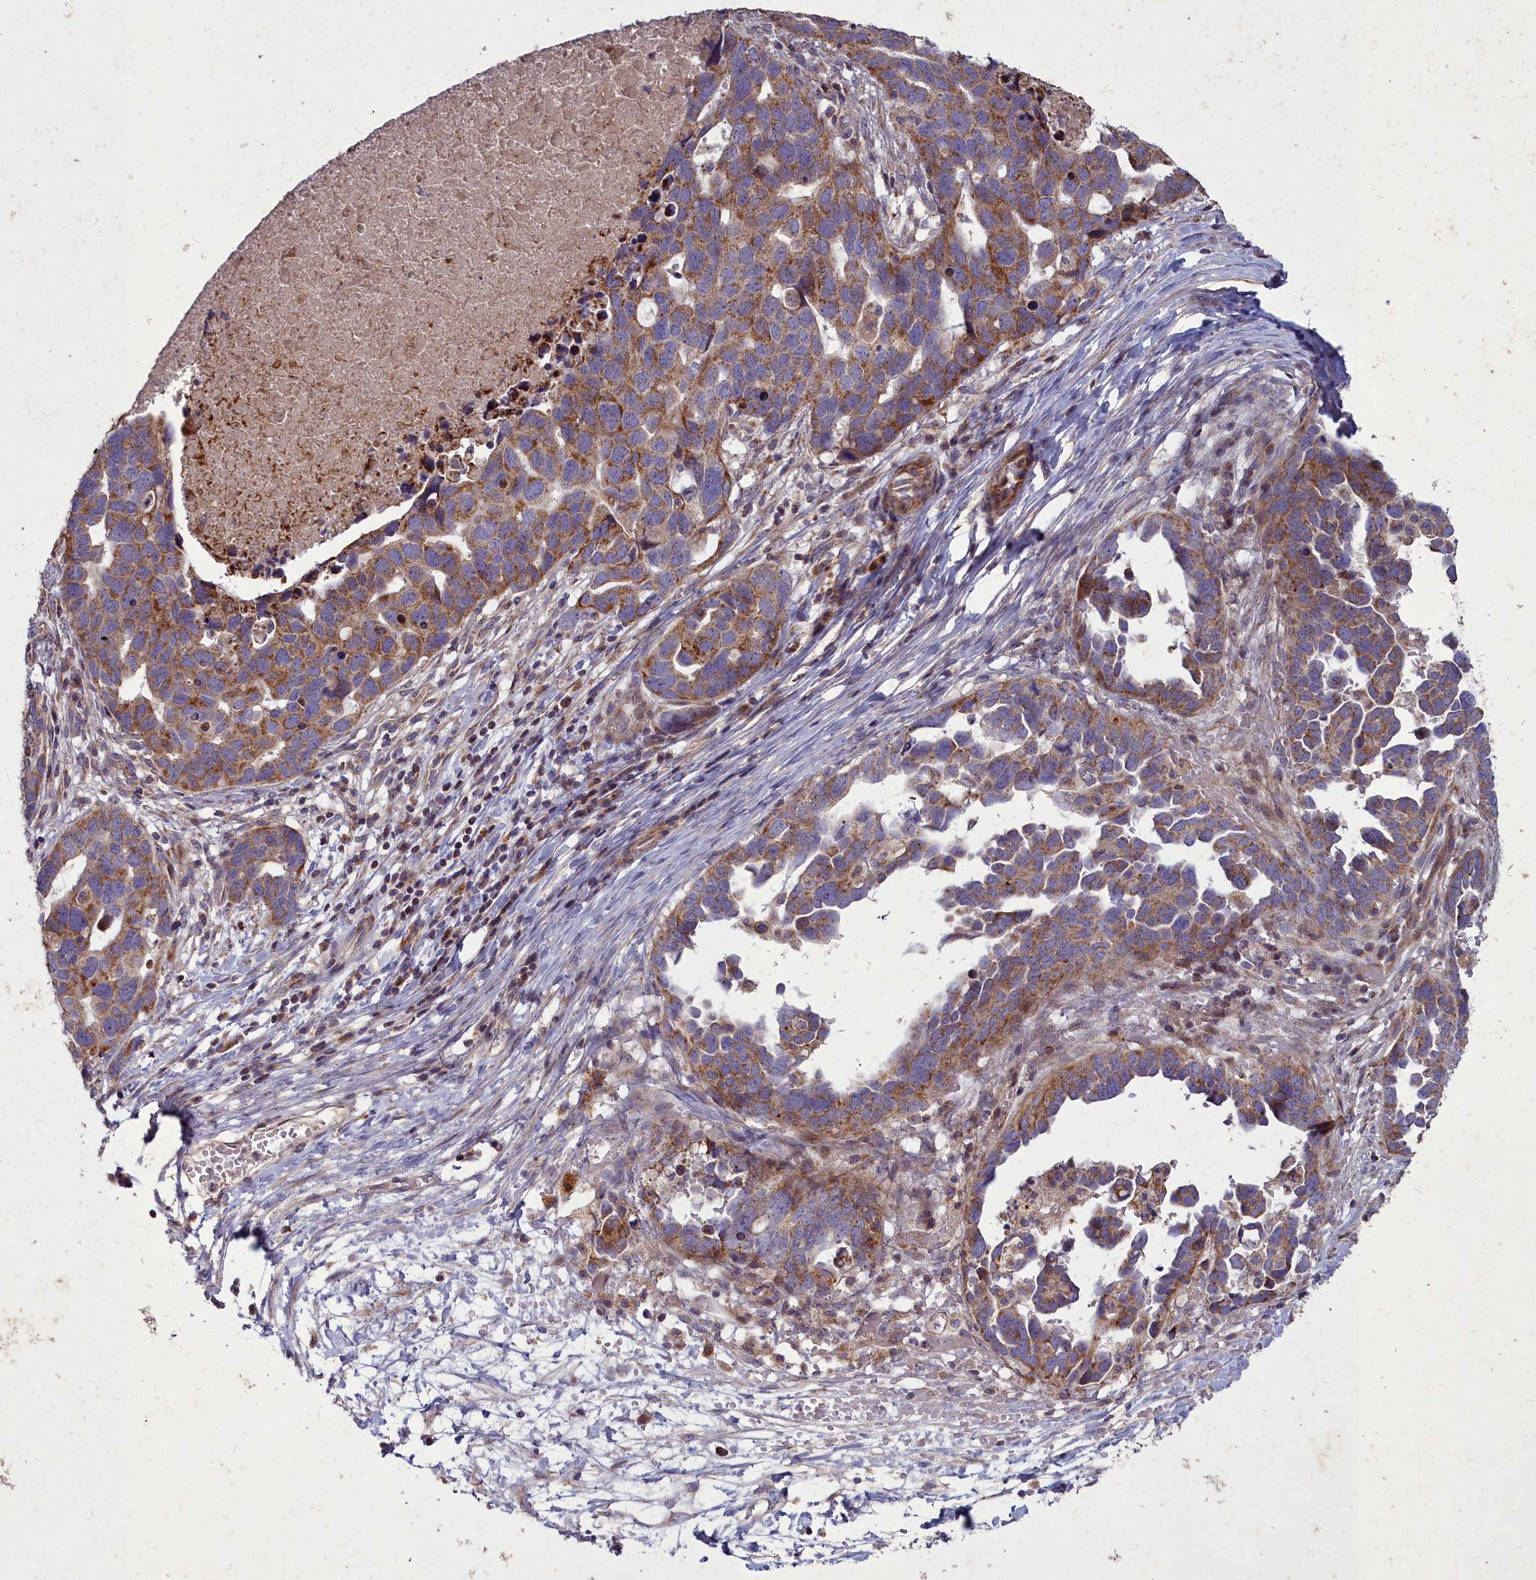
{"staining": {"intensity": "moderate", "quantity": ">75%", "location": "cytoplasmic/membranous"}, "tissue": "ovarian cancer", "cell_type": "Tumor cells", "image_type": "cancer", "snomed": [{"axis": "morphology", "description": "Cystadenocarcinoma, serous, NOS"}, {"axis": "topography", "description": "Ovary"}], "caption": "Immunohistochemical staining of ovarian serous cystadenocarcinoma reveals moderate cytoplasmic/membranous protein positivity in approximately >75% of tumor cells. (Stains: DAB in brown, nuclei in blue, Microscopy: brightfield microscopy at high magnification).", "gene": "COX11", "patient": {"sex": "female", "age": 54}}